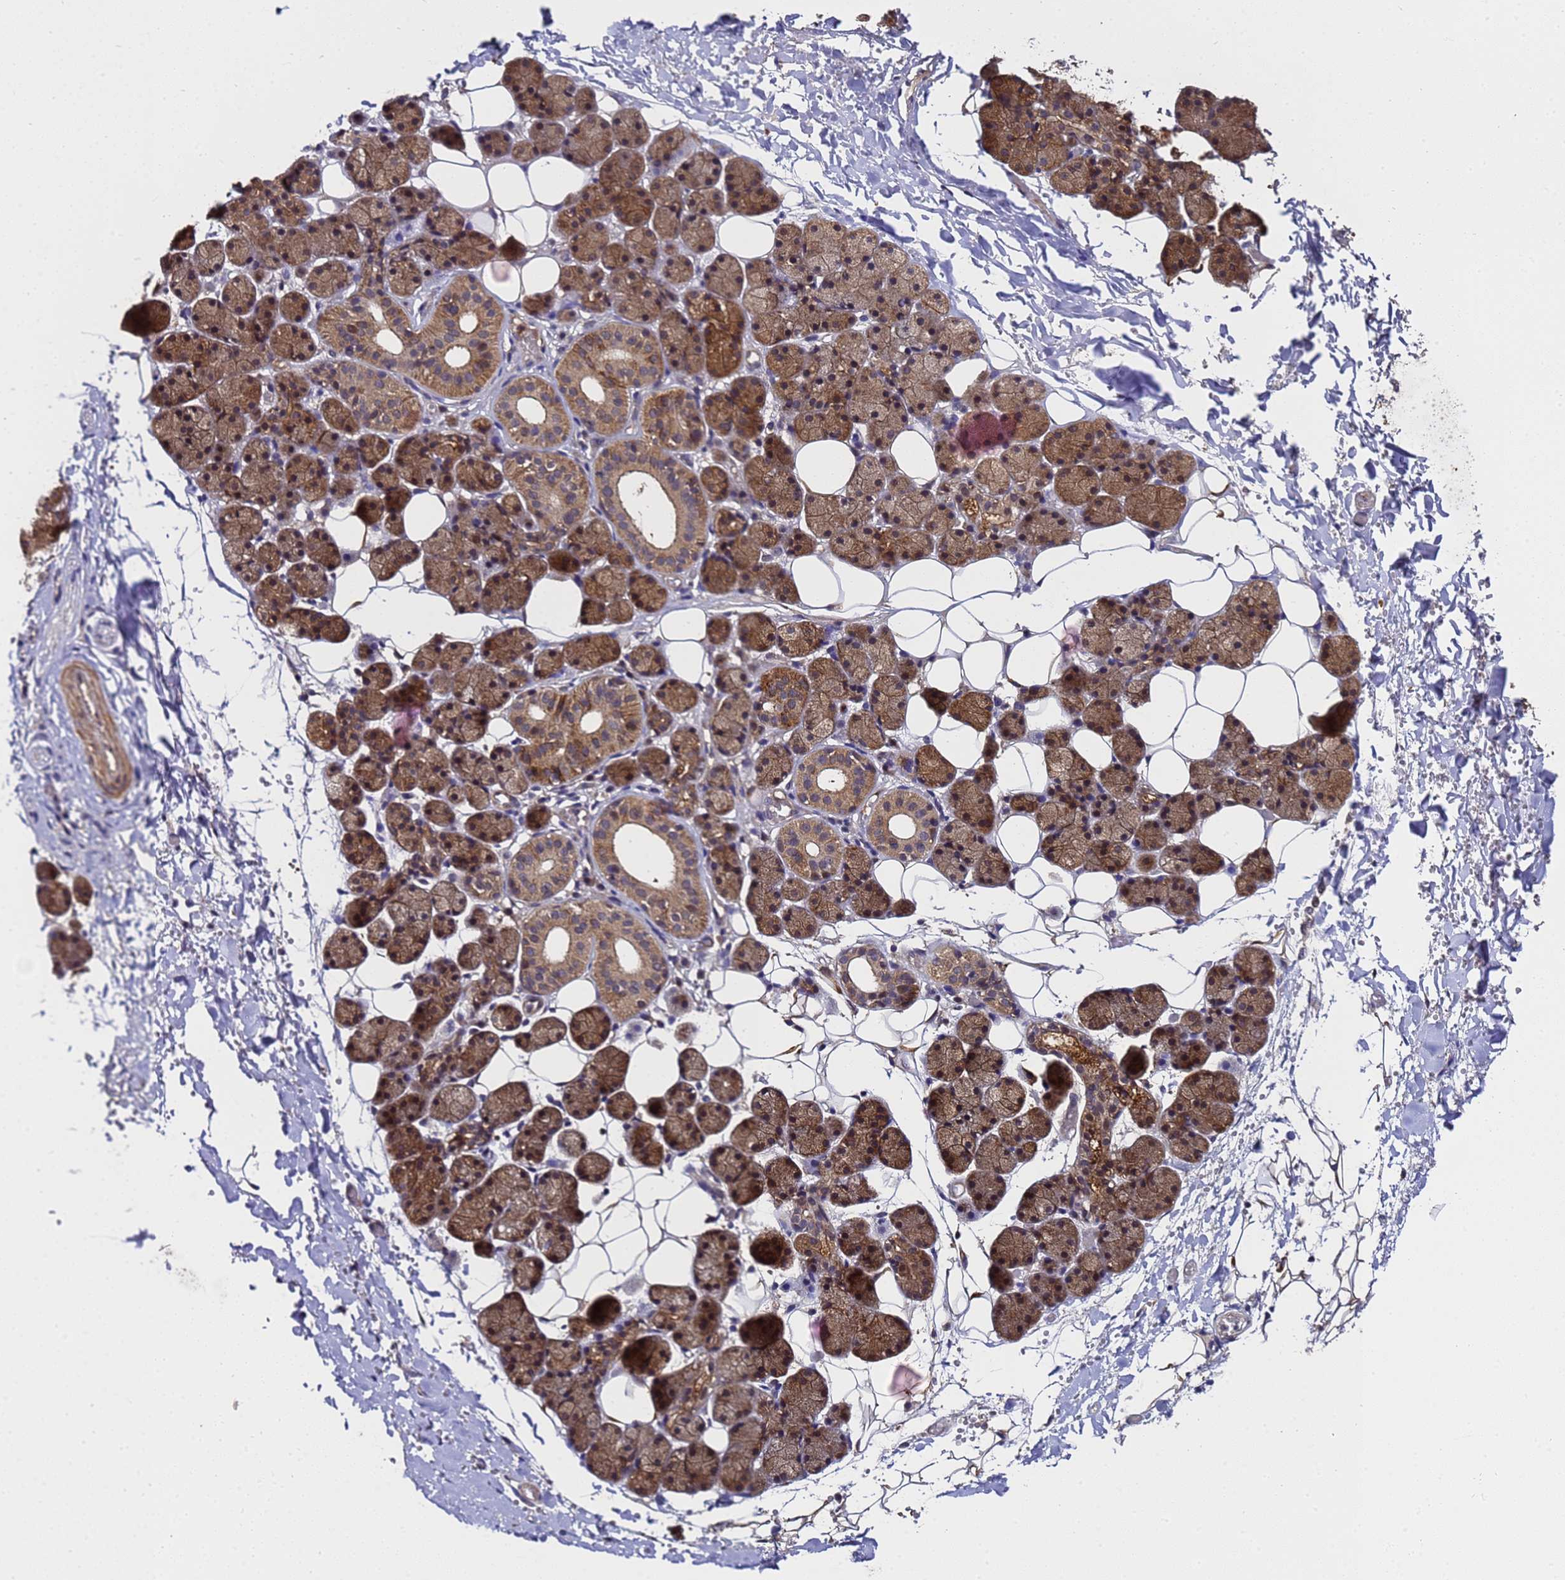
{"staining": {"intensity": "strong", "quantity": ">75%", "location": "cytoplasmic/membranous"}, "tissue": "salivary gland", "cell_type": "Glandular cells", "image_type": "normal", "snomed": [{"axis": "morphology", "description": "Normal tissue, NOS"}, {"axis": "topography", "description": "Salivary gland"}], "caption": "Strong cytoplasmic/membranous positivity for a protein is appreciated in about >75% of glandular cells of benign salivary gland using immunohistochemistry (IHC).", "gene": "GSTCD", "patient": {"sex": "female", "age": 33}}